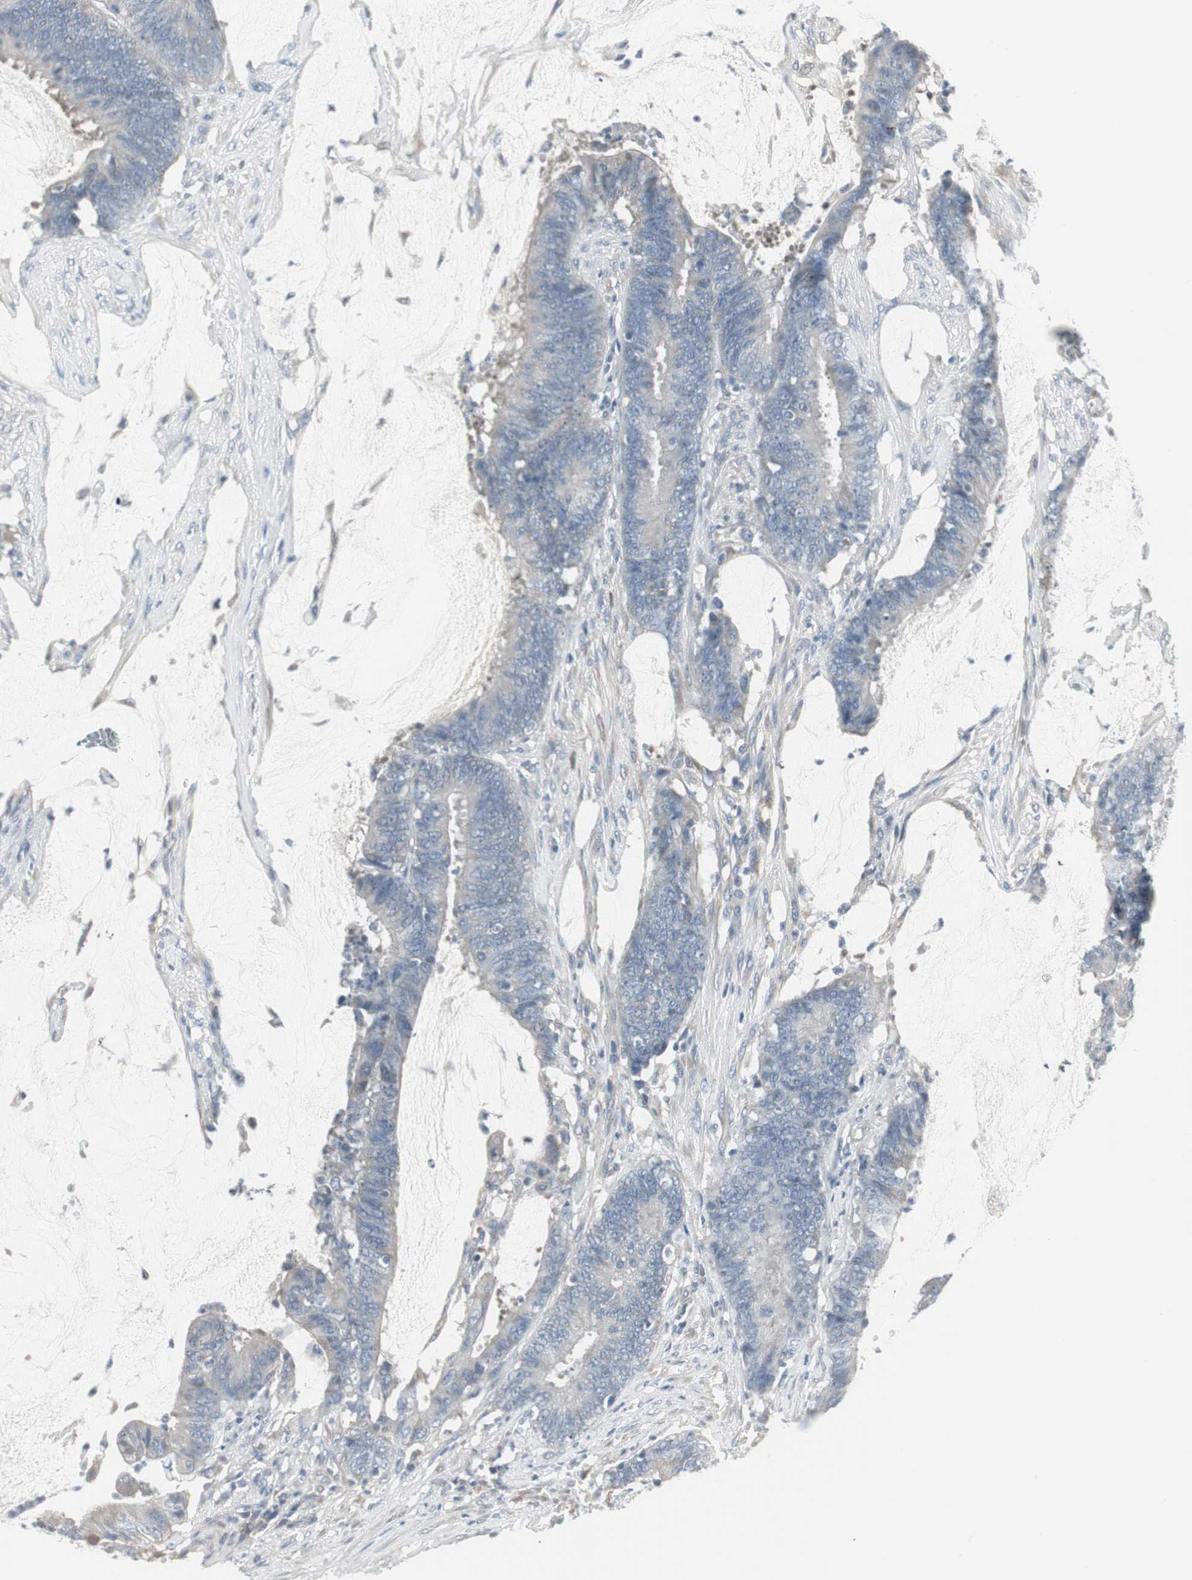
{"staining": {"intensity": "negative", "quantity": "none", "location": "none"}, "tissue": "colorectal cancer", "cell_type": "Tumor cells", "image_type": "cancer", "snomed": [{"axis": "morphology", "description": "Adenocarcinoma, NOS"}, {"axis": "topography", "description": "Rectum"}], "caption": "Human colorectal adenocarcinoma stained for a protein using immunohistochemistry shows no staining in tumor cells.", "gene": "DMPK", "patient": {"sex": "female", "age": 66}}